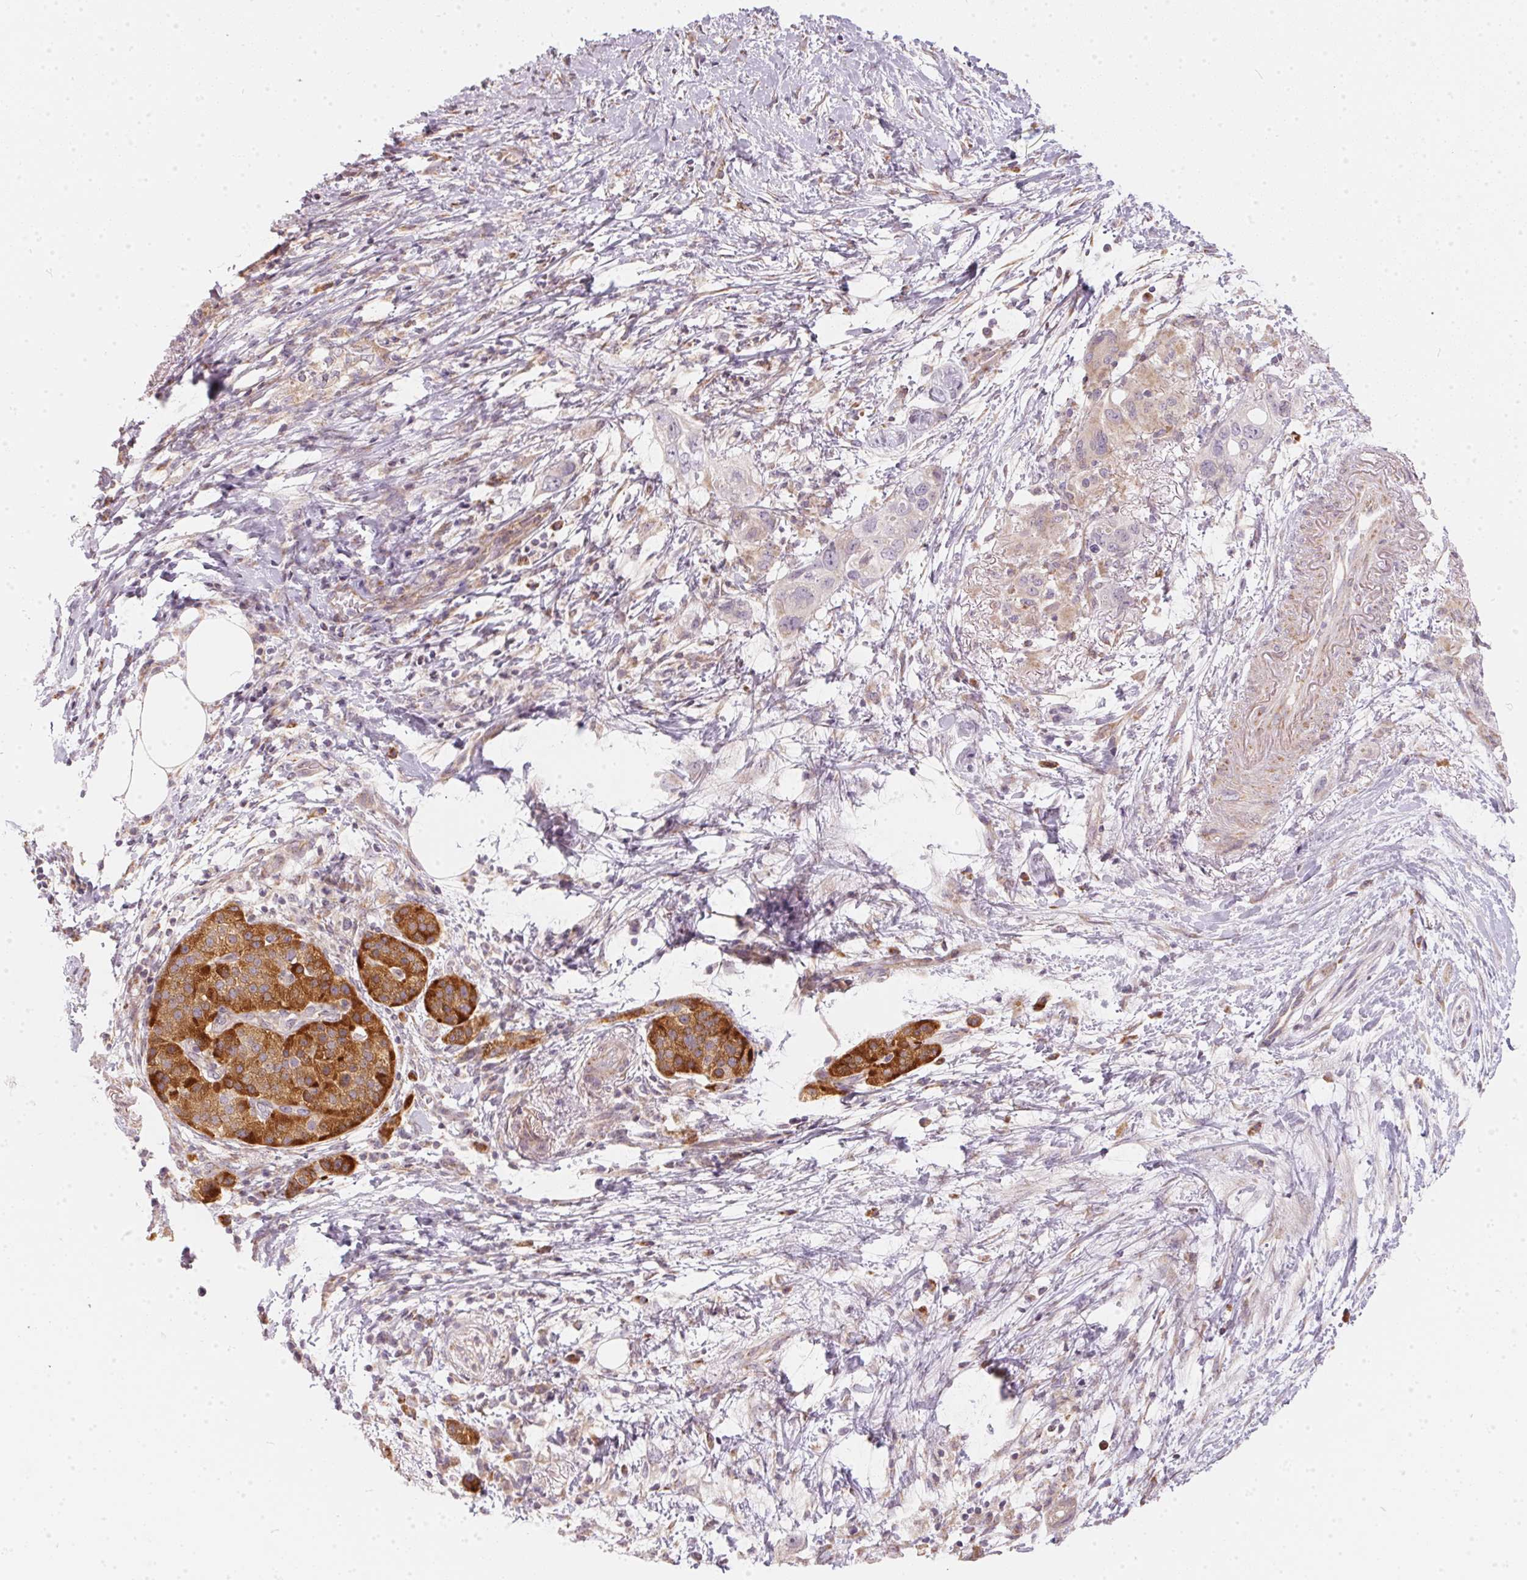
{"staining": {"intensity": "negative", "quantity": "none", "location": "none"}, "tissue": "pancreatic cancer", "cell_type": "Tumor cells", "image_type": "cancer", "snomed": [{"axis": "morphology", "description": "Adenocarcinoma, NOS"}, {"axis": "topography", "description": "Pancreas"}], "caption": "A histopathology image of pancreatic cancer (adenocarcinoma) stained for a protein displays no brown staining in tumor cells.", "gene": "VWA5B2", "patient": {"sex": "female", "age": 72}}